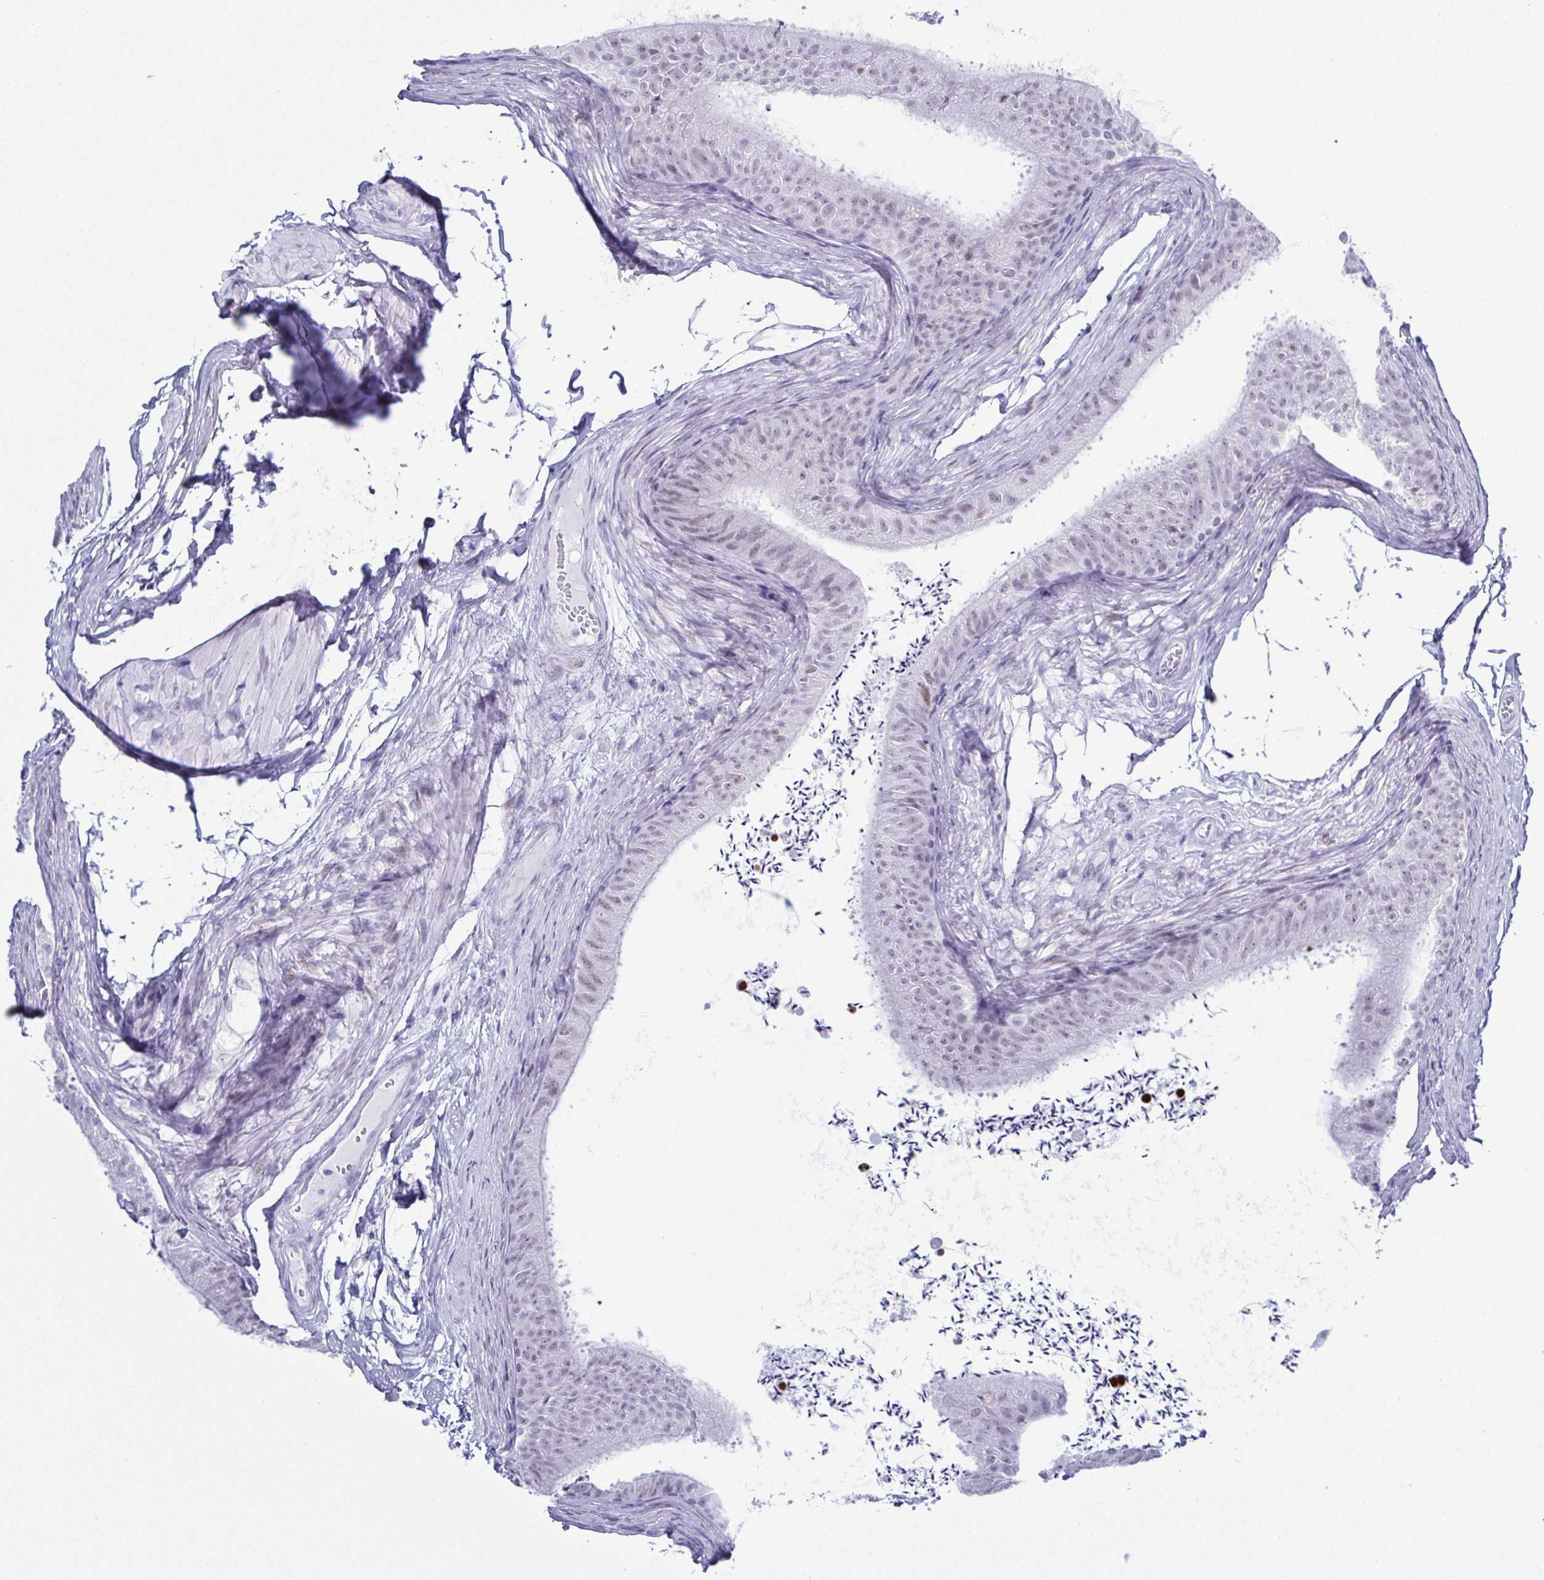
{"staining": {"intensity": "weak", "quantity": "<25%", "location": "nuclear"}, "tissue": "epididymis", "cell_type": "Glandular cells", "image_type": "normal", "snomed": [{"axis": "morphology", "description": "Normal tissue, NOS"}, {"axis": "topography", "description": "Epididymis, spermatic cord, NOS"}, {"axis": "topography", "description": "Epididymis"}, {"axis": "topography", "description": "Peripheral nerve tissue"}], "caption": "This is a image of immunohistochemistry (IHC) staining of normal epididymis, which shows no staining in glandular cells.", "gene": "SUGP2", "patient": {"sex": "male", "age": 29}}